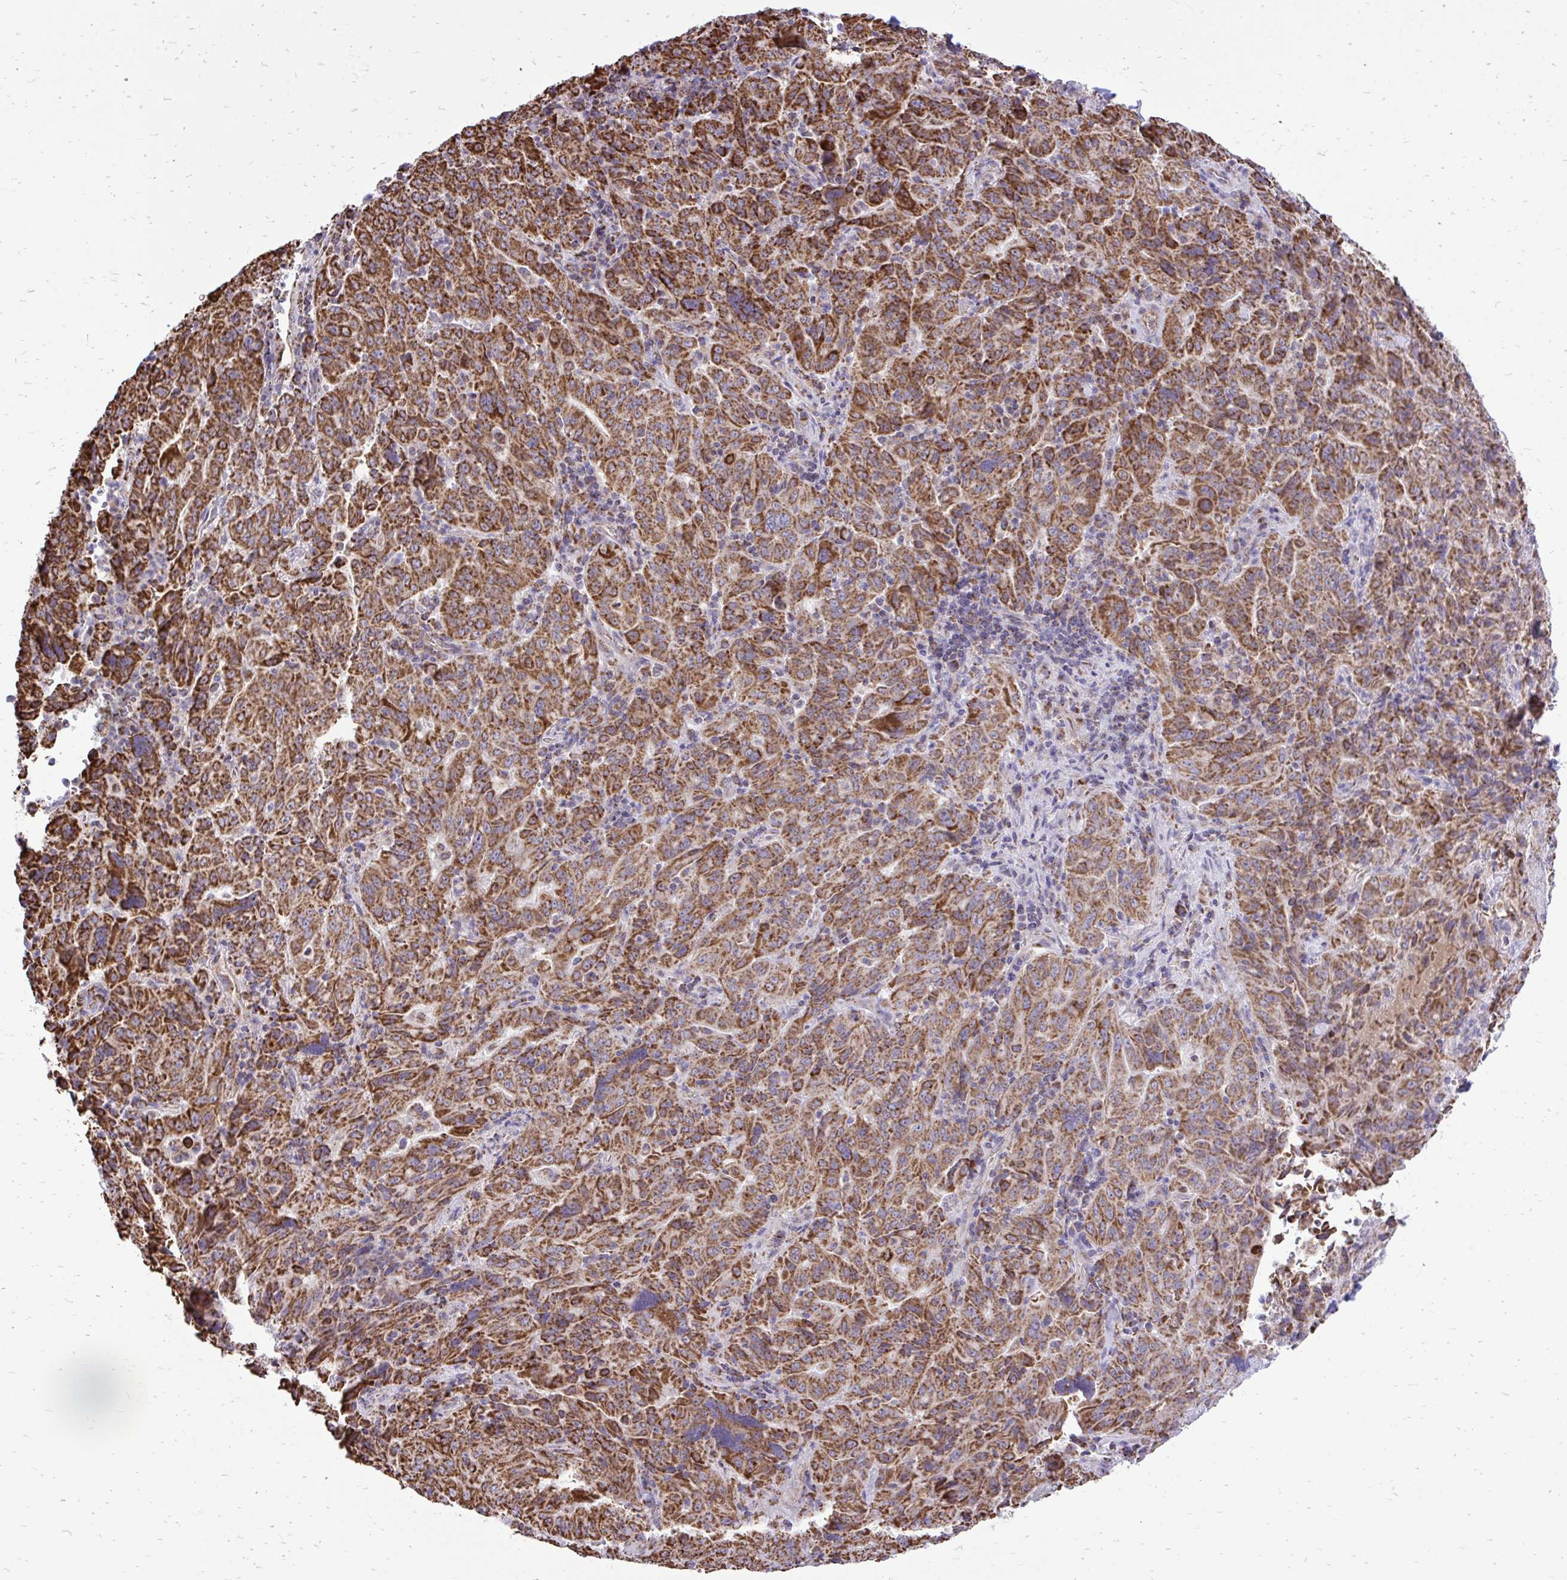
{"staining": {"intensity": "moderate", "quantity": ">75%", "location": "cytoplasmic/membranous"}, "tissue": "pancreatic cancer", "cell_type": "Tumor cells", "image_type": "cancer", "snomed": [{"axis": "morphology", "description": "Adenocarcinoma, NOS"}, {"axis": "topography", "description": "Pancreas"}], "caption": "Protein staining by immunohistochemistry (IHC) exhibits moderate cytoplasmic/membranous positivity in approximately >75% of tumor cells in pancreatic adenocarcinoma.", "gene": "UBE2C", "patient": {"sex": "male", "age": 63}}